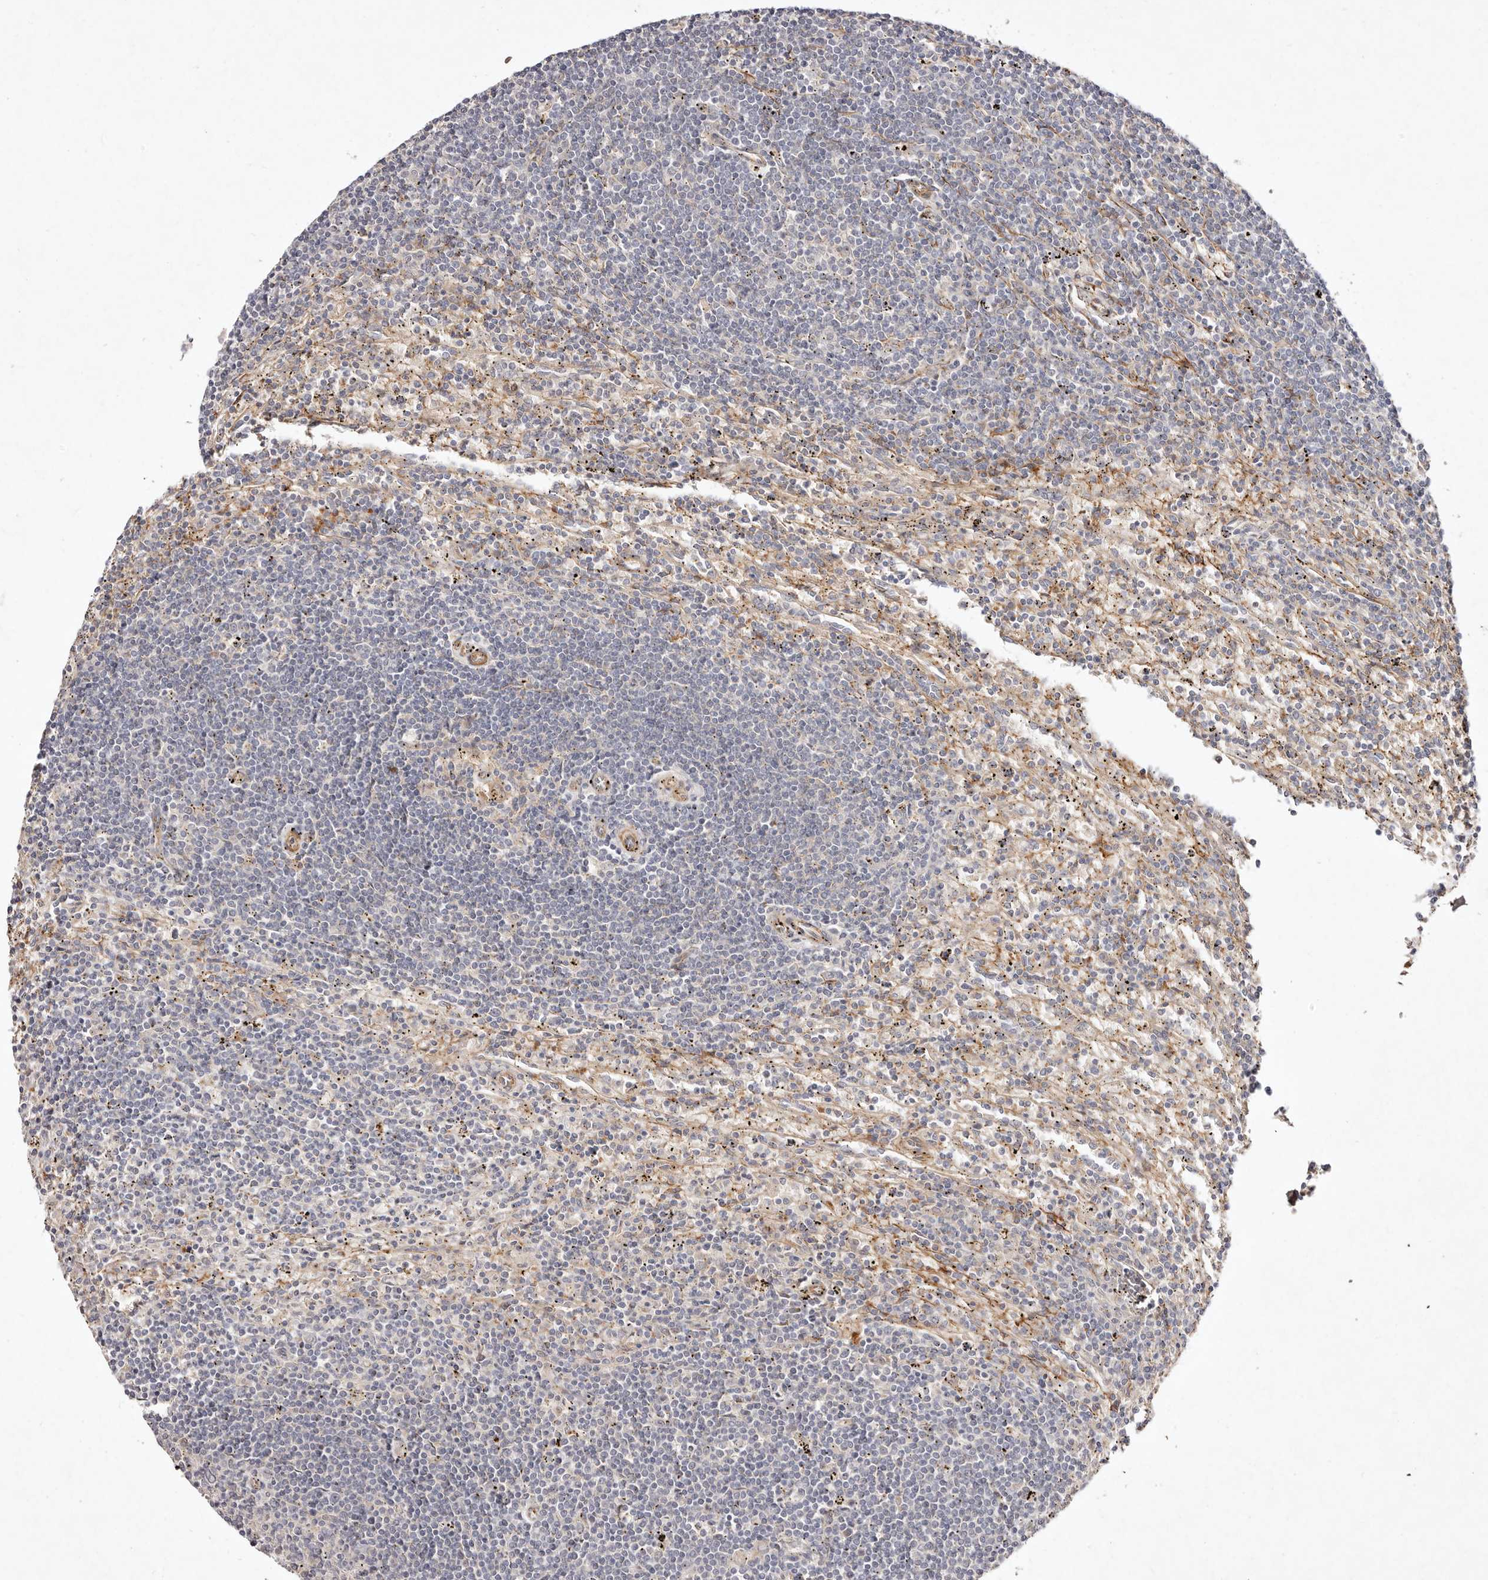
{"staining": {"intensity": "negative", "quantity": "none", "location": "none"}, "tissue": "lymphoma", "cell_type": "Tumor cells", "image_type": "cancer", "snomed": [{"axis": "morphology", "description": "Malignant lymphoma, non-Hodgkin's type, Low grade"}, {"axis": "topography", "description": "Spleen"}], "caption": "An immunohistochemistry micrograph of lymphoma is shown. There is no staining in tumor cells of lymphoma.", "gene": "MTMR11", "patient": {"sex": "male", "age": 76}}